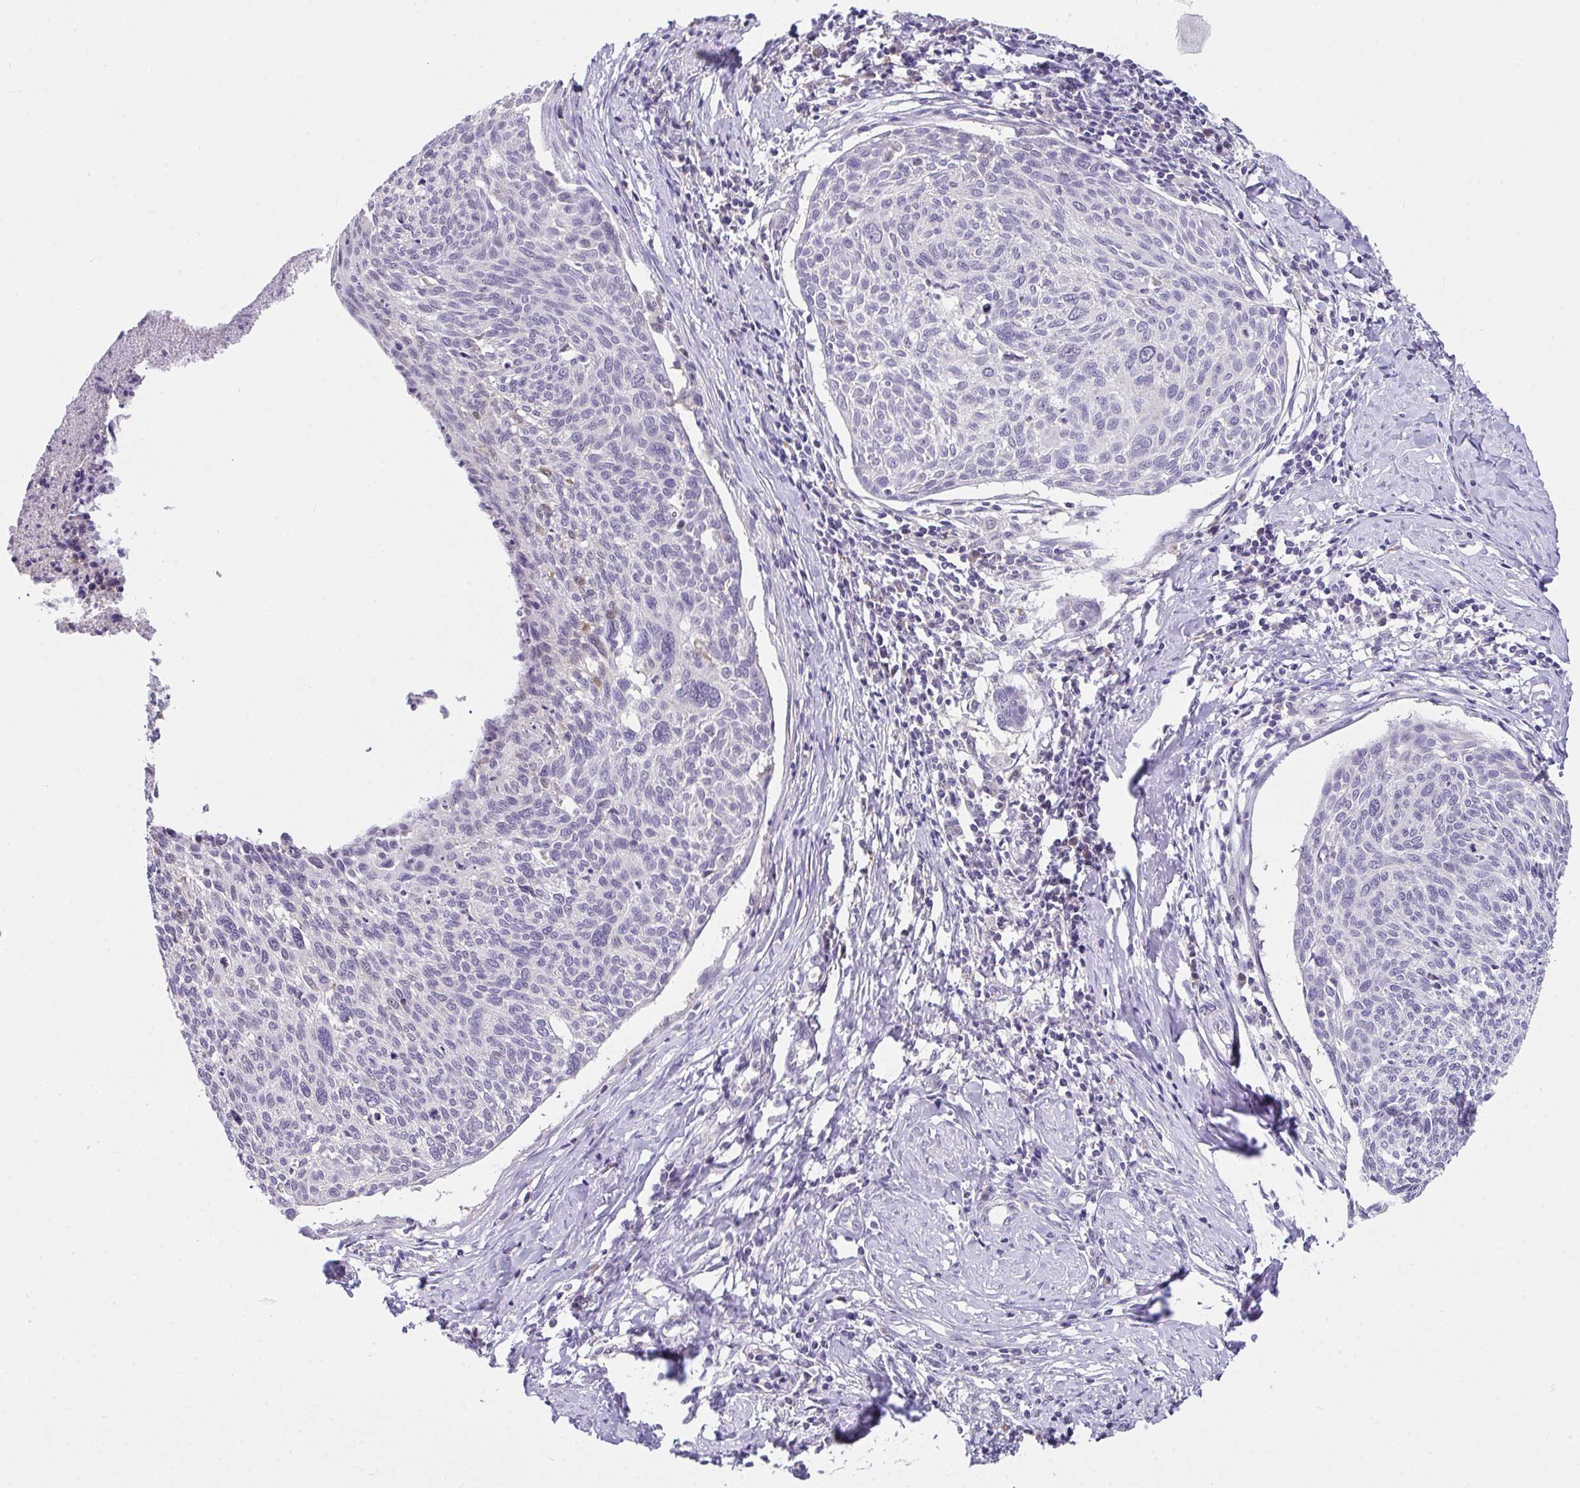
{"staining": {"intensity": "negative", "quantity": "none", "location": "none"}, "tissue": "cervical cancer", "cell_type": "Tumor cells", "image_type": "cancer", "snomed": [{"axis": "morphology", "description": "Squamous cell carcinoma, NOS"}, {"axis": "topography", "description": "Cervix"}], "caption": "An immunohistochemistry (IHC) histopathology image of cervical cancer is shown. There is no staining in tumor cells of cervical cancer.", "gene": "GLTPD2", "patient": {"sex": "female", "age": 49}}